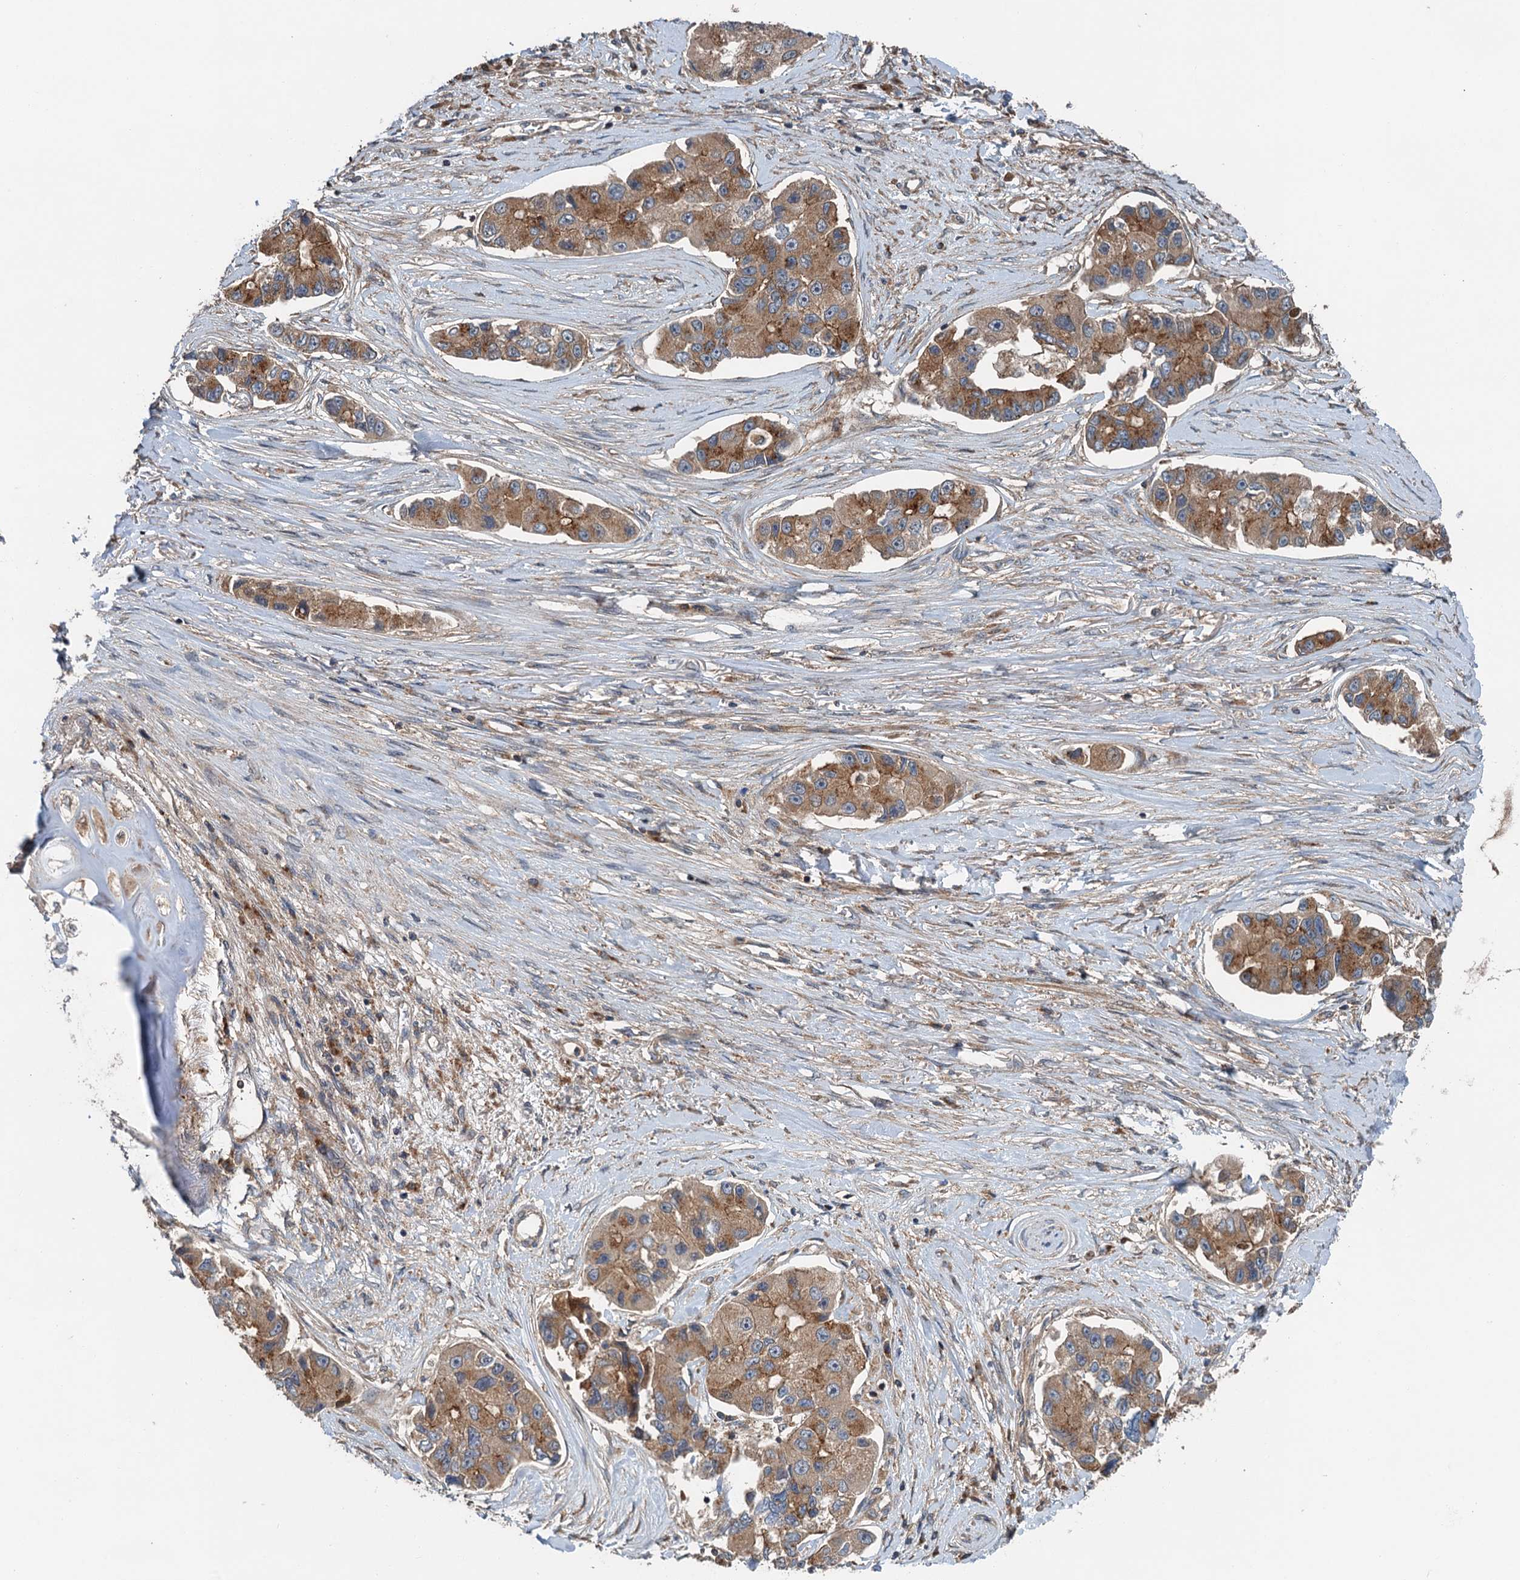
{"staining": {"intensity": "moderate", "quantity": ">75%", "location": "cytoplasmic/membranous"}, "tissue": "lung cancer", "cell_type": "Tumor cells", "image_type": "cancer", "snomed": [{"axis": "morphology", "description": "Adenocarcinoma, NOS"}, {"axis": "topography", "description": "Lung"}], "caption": "Protein staining shows moderate cytoplasmic/membranous expression in about >75% of tumor cells in lung cancer (adenocarcinoma). Using DAB (3,3'-diaminobenzidine) (brown) and hematoxylin (blue) stains, captured at high magnification using brightfield microscopy.", "gene": "COG3", "patient": {"sex": "female", "age": 54}}